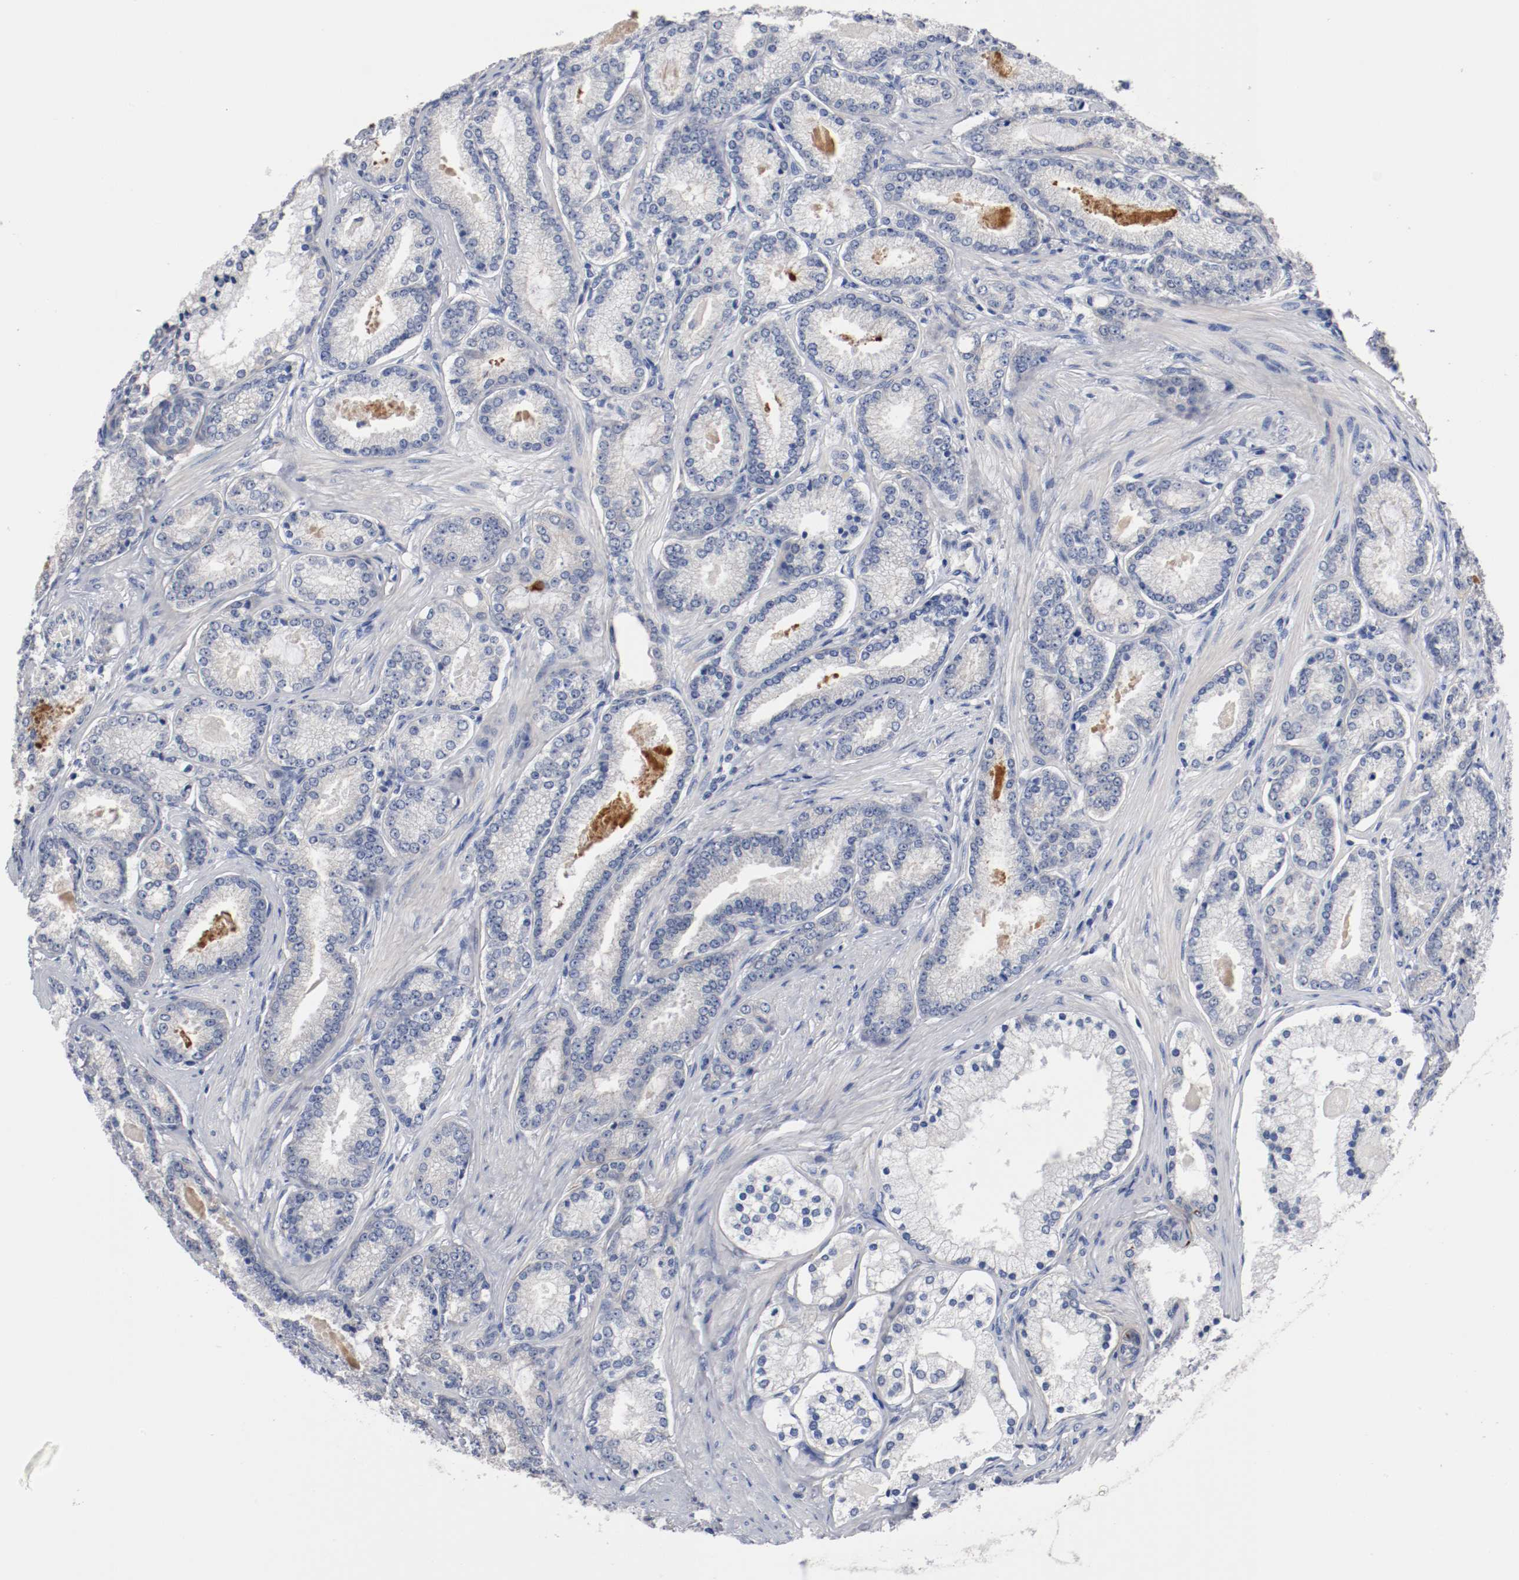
{"staining": {"intensity": "negative", "quantity": "none", "location": "none"}, "tissue": "prostate cancer", "cell_type": "Tumor cells", "image_type": "cancer", "snomed": [{"axis": "morphology", "description": "Adenocarcinoma, Low grade"}, {"axis": "topography", "description": "Prostate"}], "caption": "Immunohistochemistry of adenocarcinoma (low-grade) (prostate) displays no expression in tumor cells.", "gene": "TNC", "patient": {"sex": "male", "age": 71}}